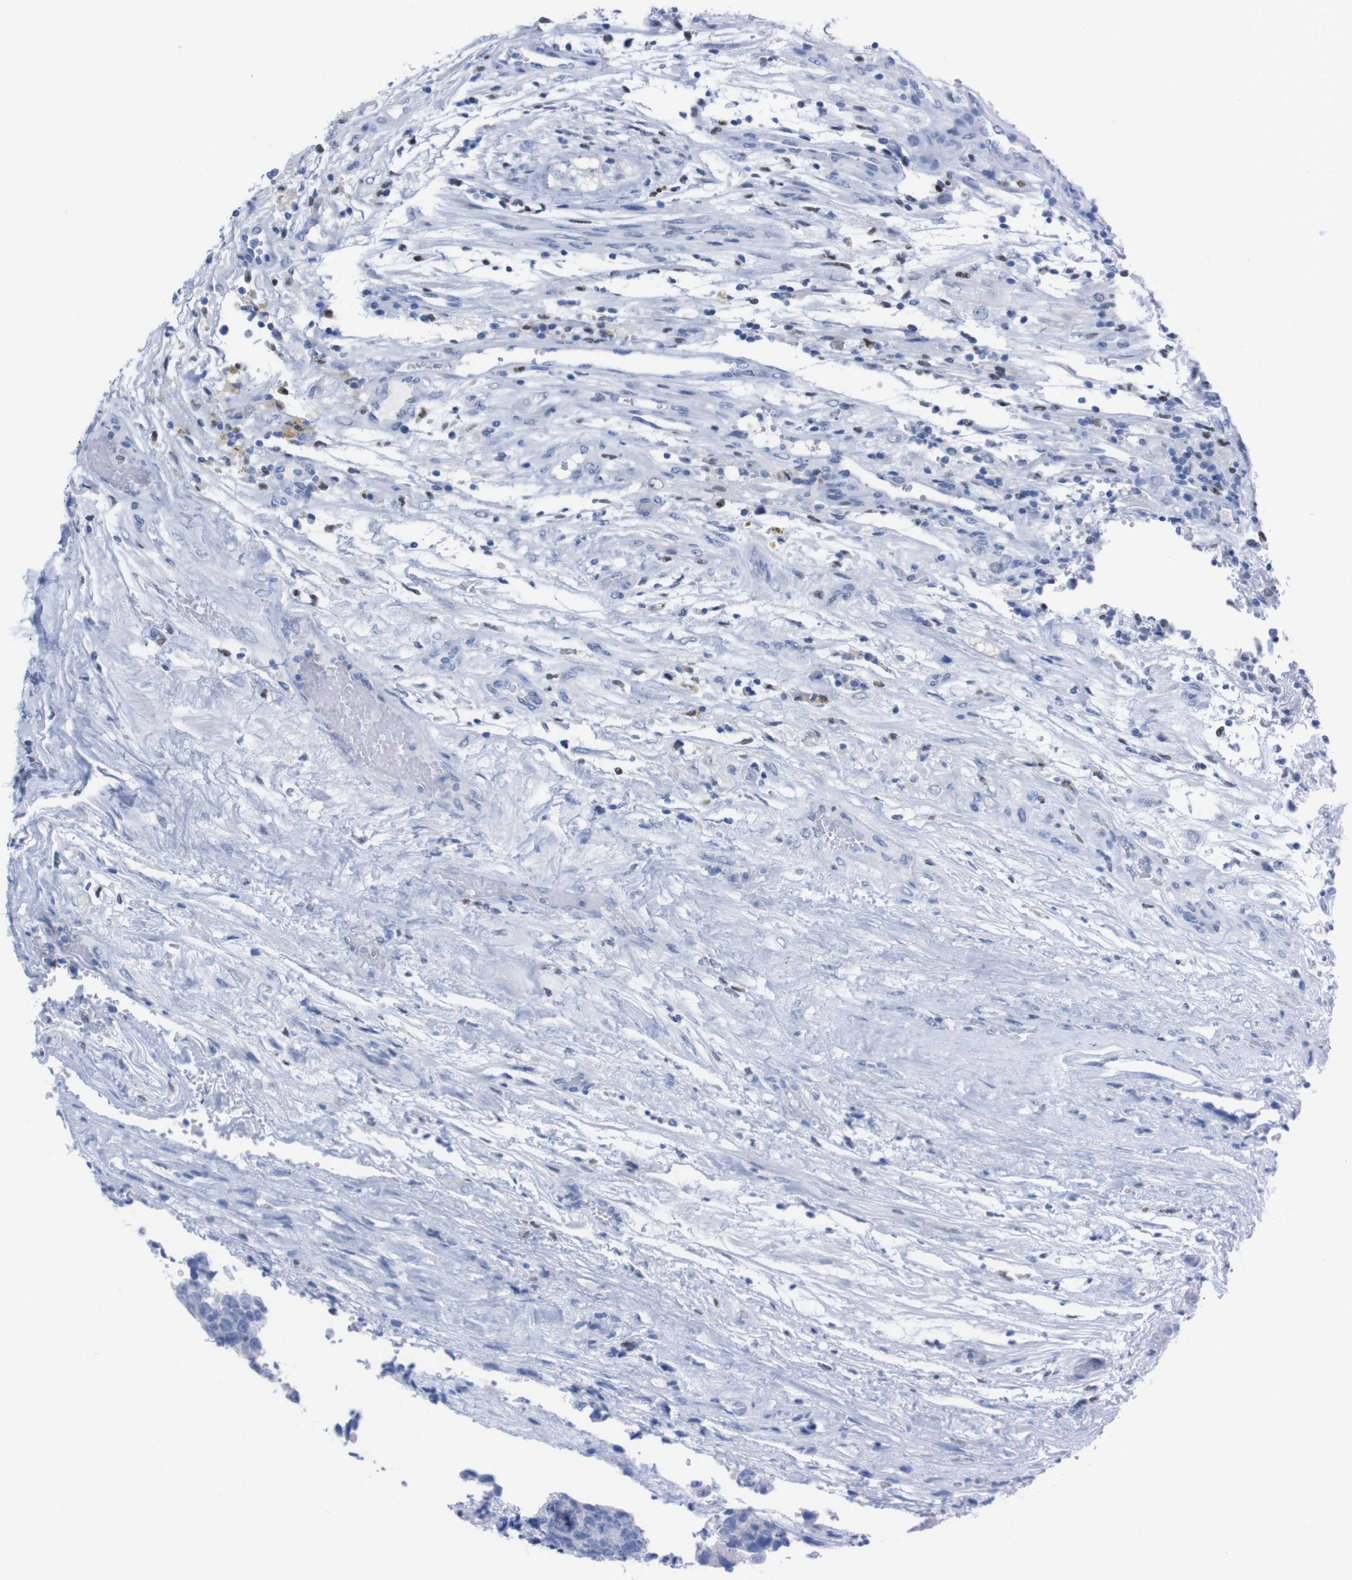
{"staining": {"intensity": "negative", "quantity": "none", "location": "none"}, "tissue": "testis cancer", "cell_type": "Tumor cells", "image_type": "cancer", "snomed": [{"axis": "morphology", "description": "Carcinoma, Embryonal, NOS"}, {"axis": "topography", "description": "Testis"}], "caption": "DAB immunohistochemical staining of testis cancer shows no significant expression in tumor cells.", "gene": "P2RY12", "patient": {"sex": "male", "age": 36}}